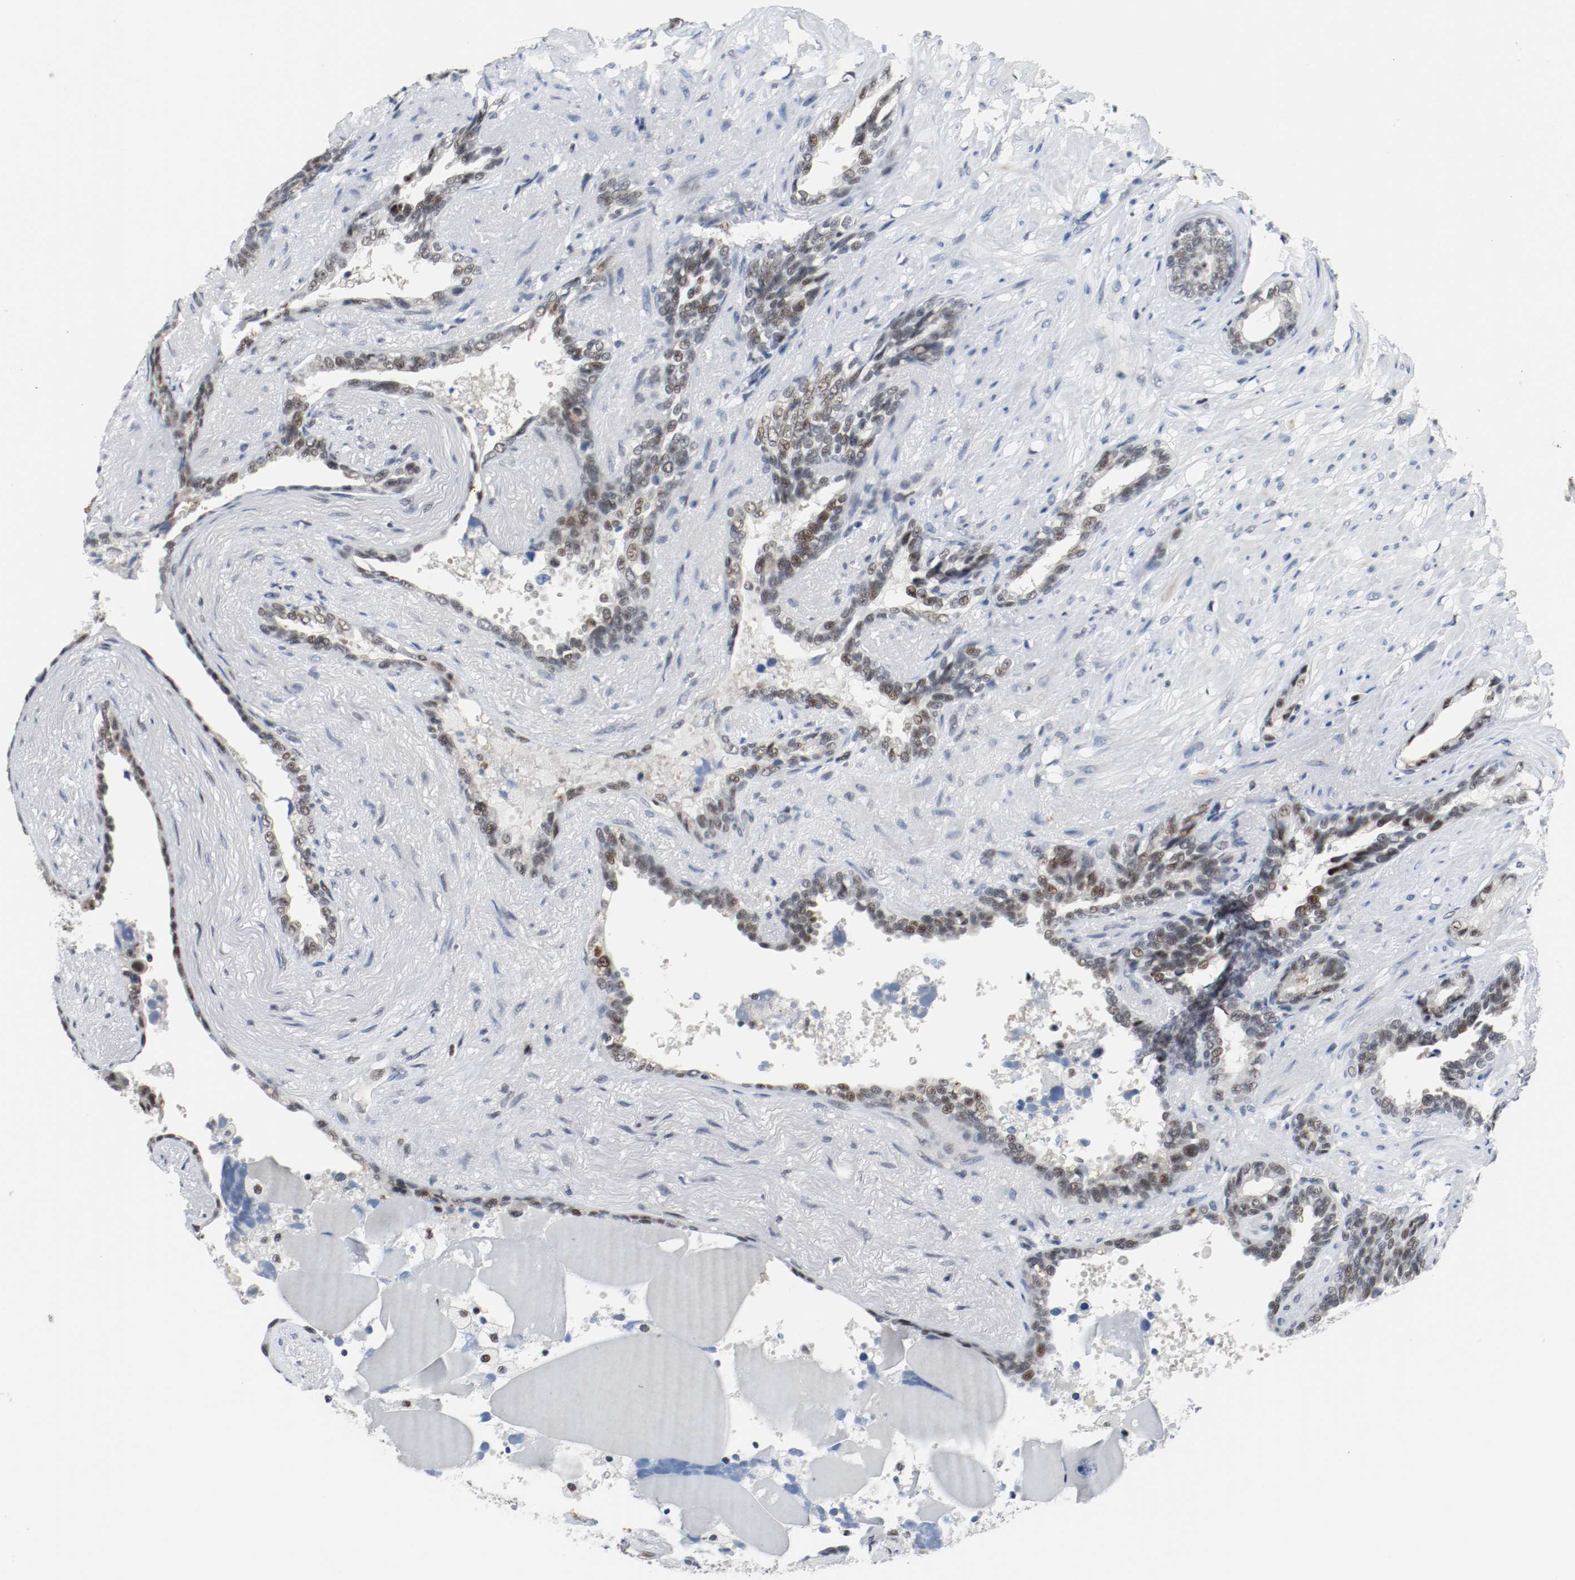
{"staining": {"intensity": "weak", "quantity": "<25%", "location": "nuclear"}, "tissue": "seminal vesicle", "cell_type": "Glandular cells", "image_type": "normal", "snomed": [{"axis": "morphology", "description": "Normal tissue, NOS"}, {"axis": "topography", "description": "Seminal veicle"}], "caption": "A high-resolution micrograph shows immunohistochemistry staining of normal seminal vesicle, which exhibits no significant positivity in glandular cells.", "gene": "ASH1L", "patient": {"sex": "male", "age": 61}}